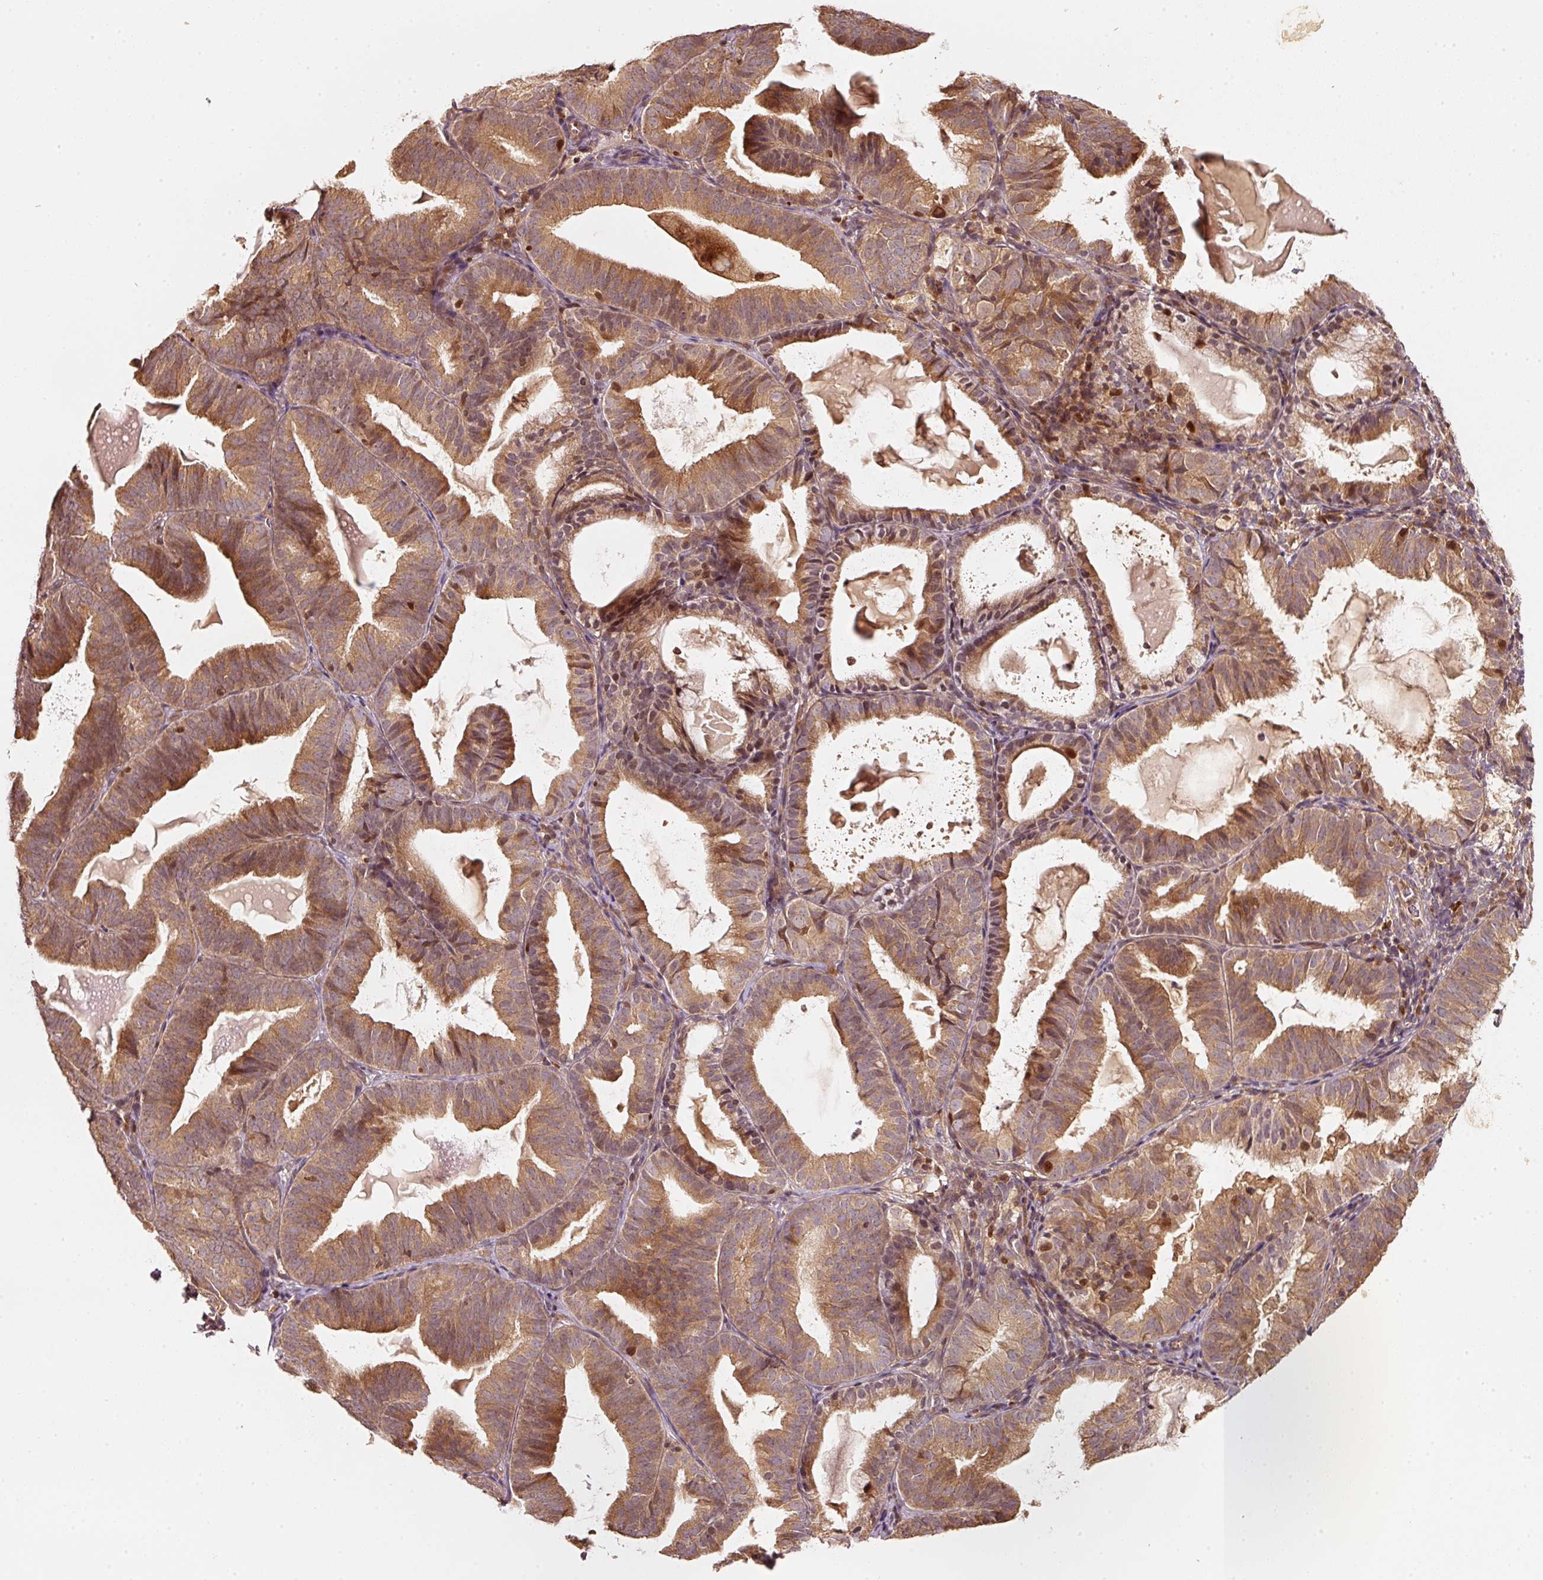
{"staining": {"intensity": "moderate", "quantity": ">75%", "location": "cytoplasmic/membranous,nuclear"}, "tissue": "endometrial cancer", "cell_type": "Tumor cells", "image_type": "cancer", "snomed": [{"axis": "morphology", "description": "Adenocarcinoma, NOS"}, {"axis": "topography", "description": "Endometrium"}], "caption": "Tumor cells reveal medium levels of moderate cytoplasmic/membranous and nuclear positivity in about >75% of cells in human endometrial cancer. (DAB (3,3'-diaminobenzidine) IHC, brown staining for protein, blue staining for nuclei).", "gene": "RRAS2", "patient": {"sex": "female", "age": 80}}